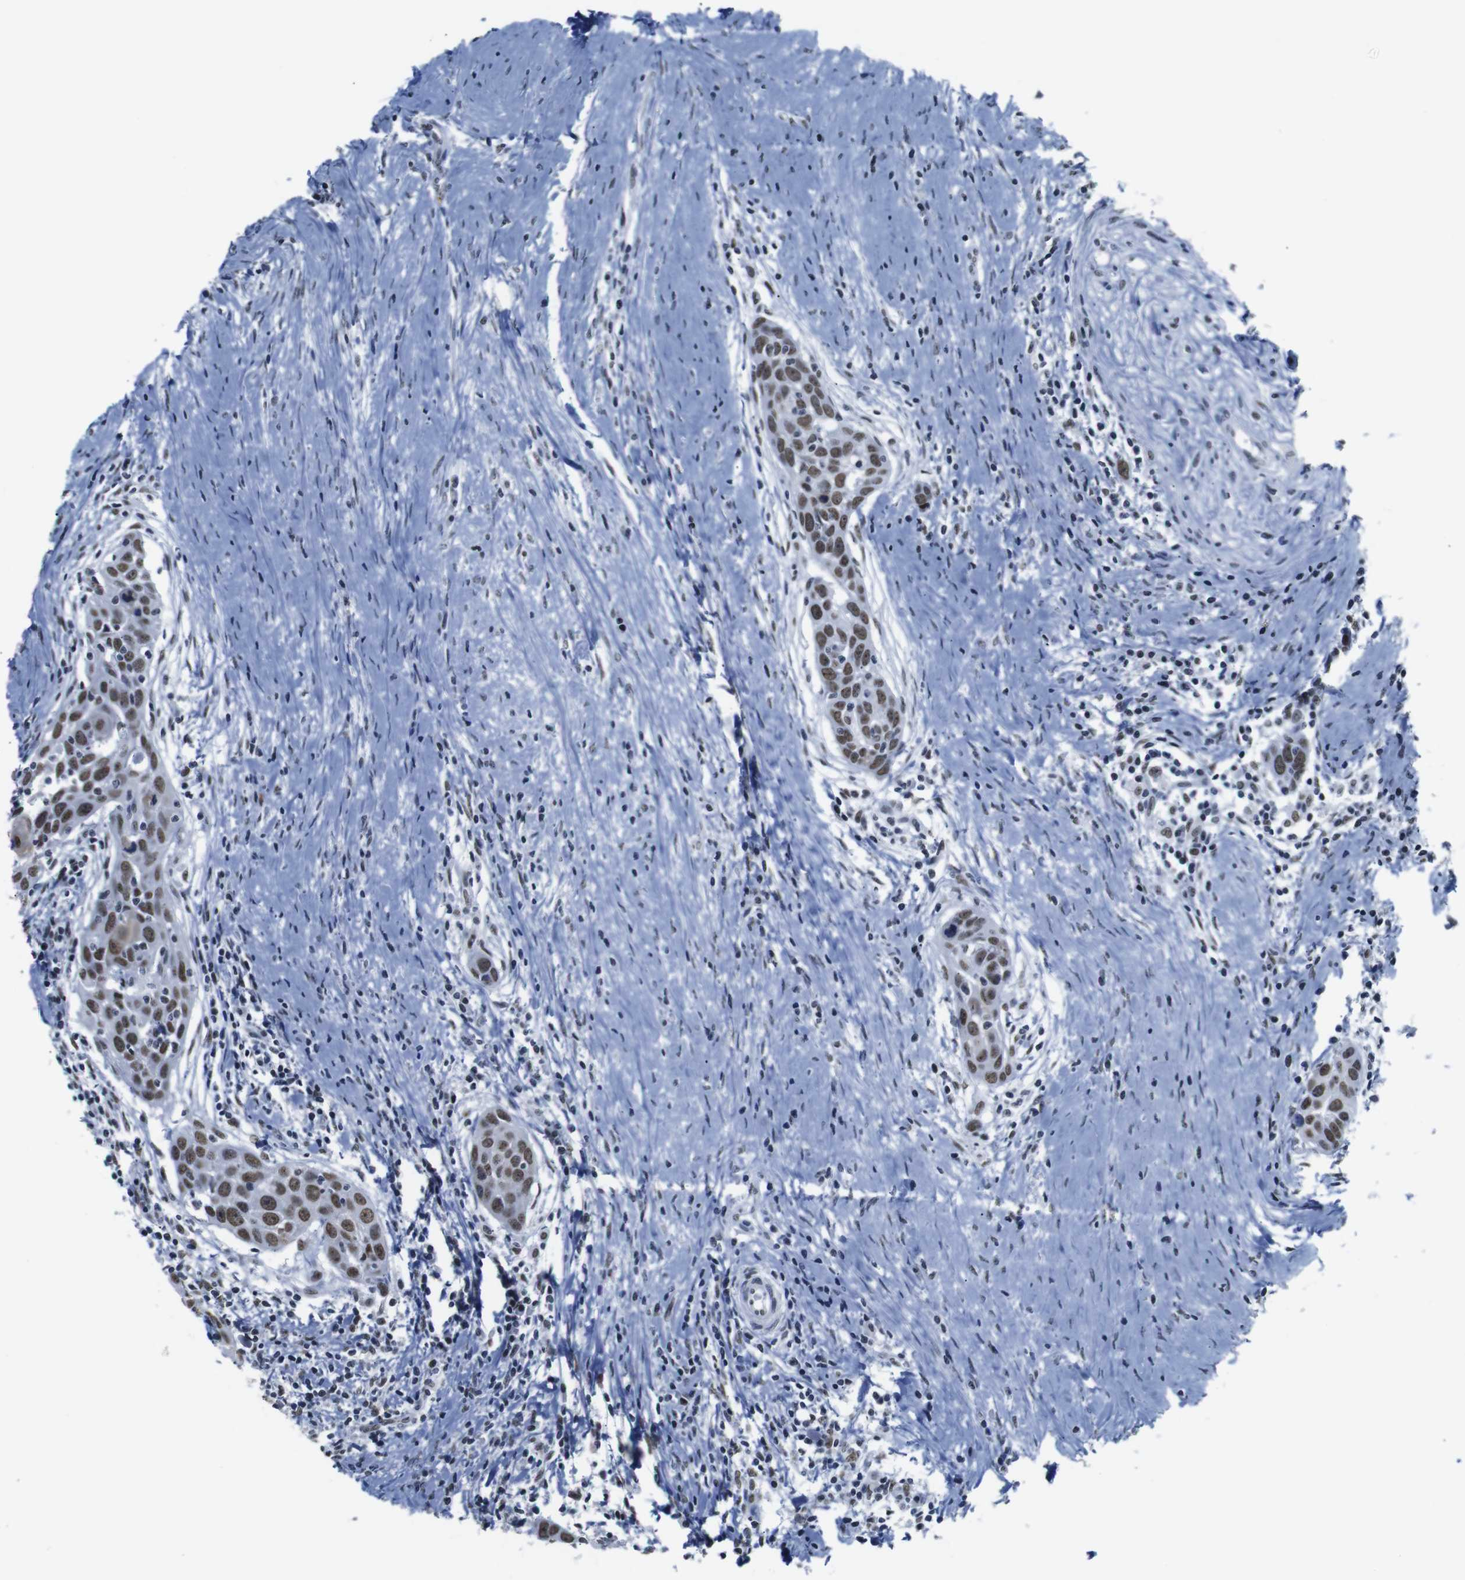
{"staining": {"intensity": "moderate", "quantity": ">75%", "location": "nuclear"}, "tissue": "head and neck cancer", "cell_type": "Tumor cells", "image_type": "cancer", "snomed": [{"axis": "morphology", "description": "Squamous cell carcinoma, NOS"}, {"axis": "topography", "description": "Oral tissue"}, {"axis": "topography", "description": "Head-Neck"}], "caption": "IHC staining of head and neck cancer (squamous cell carcinoma), which exhibits medium levels of moderate nuclear staining in approximately >75% of tumor cells indicating moderate nuclear protein expression. The staining was performed using DAB (3,3'-diaminobenzidine) (brown) for protein detection and nuclei were counterstained in hematoxylin (blue).", "gene": "ILDR2", "patient": {"sex": "female", "age": 50}}